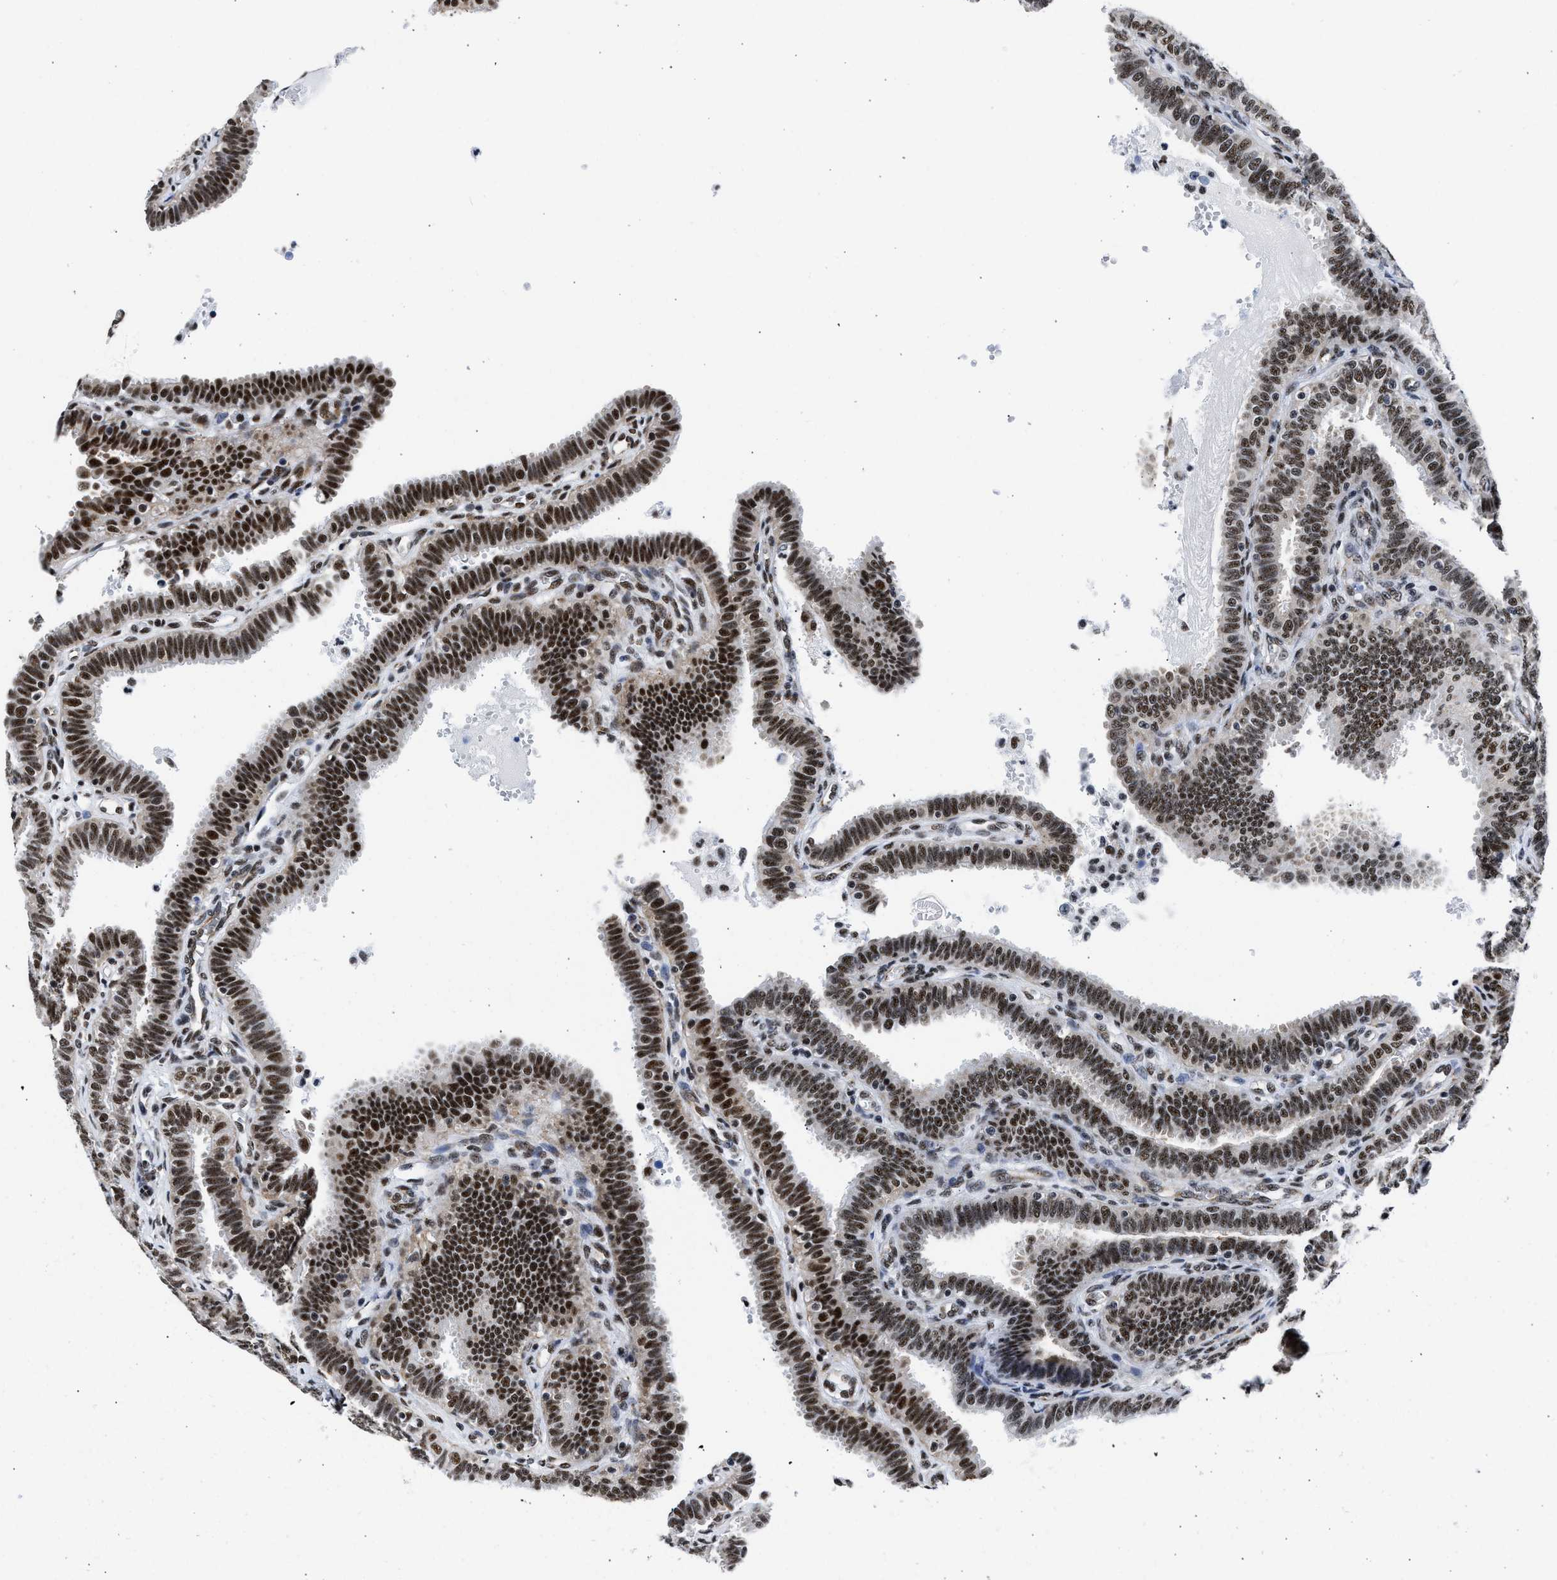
{"staining": {"intensity": "strong", "quantity": ">75%", "location": "nuclear"}, "tissue": "fallopian tube", "cell_type": "Glandular cells", "image_type": "normal", "snomed": [{"axis": "morphology", "description": "Normal tissue, NOS"}, {"axis": "topography", "description": "Fallopian tube"}, {"axis": "topography", "description": "Placenta"}], "caption": "Protein expression analysis of normal fallopian tube displays strong nuclear positivity in about >75% of glandular cells.", "gene": "RBM8A", "patient": {"sex": "female", "age": 34}}